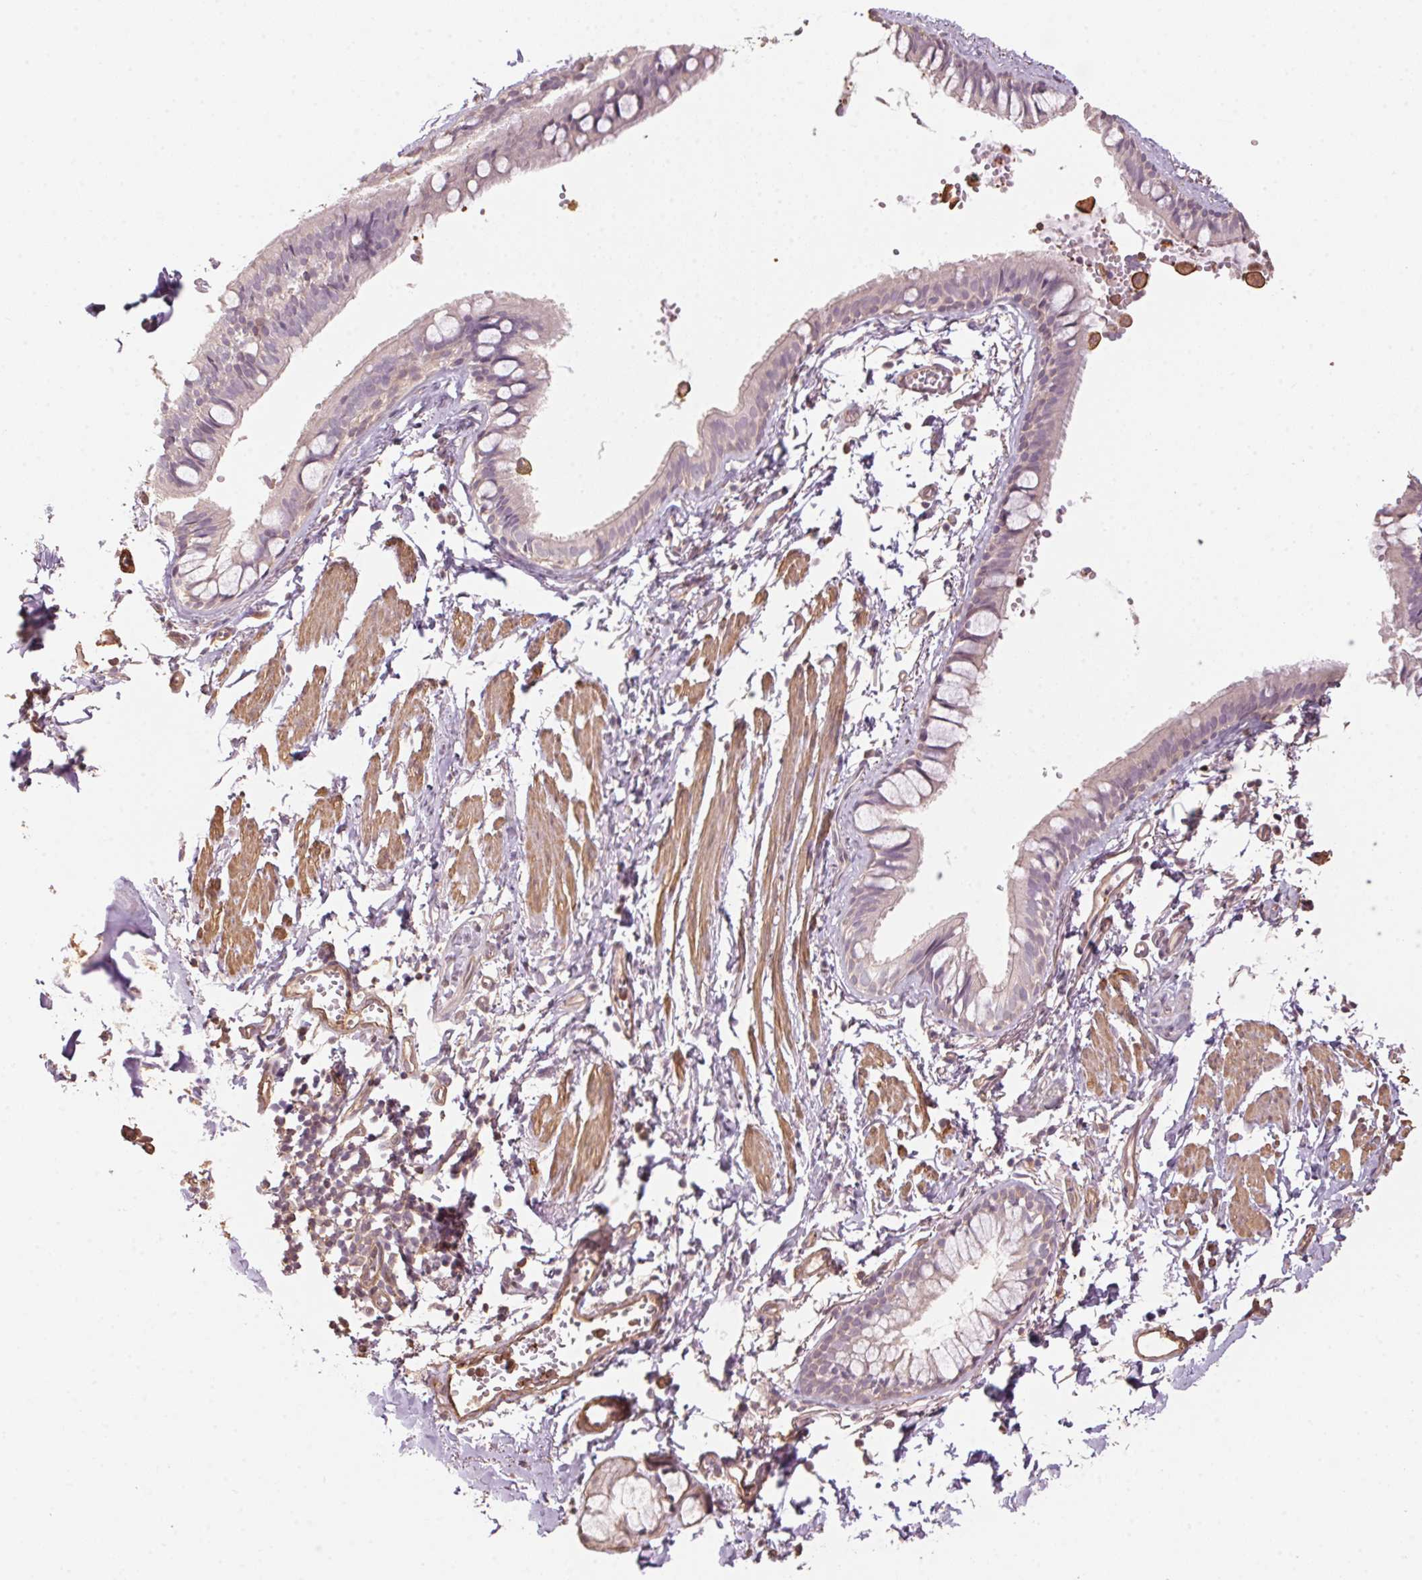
{"staining": {"intensity": "weak", "quantity": "<25%", "location": "cytoplasmic/membranous"}, "tissue": "bronchus", "cell_type": "Respiratory epithelial cells", "image_type": "normal", "snomed": [{"axis": "morphology", "description": "Normal tissue, NOS"}, {"axis": "topography", "description": "Bronchus"}], "caption": "Immunohistochemical staining of unremarkable bronchus demonstrates no significant staining in respiratory epithelial cells. (Brightfield microscopy of DAB (3,3'-diaminobenzidine) IHC at high magnification).", "gene": "QDPR", "patient": {"sex": "female", "age": 59}}